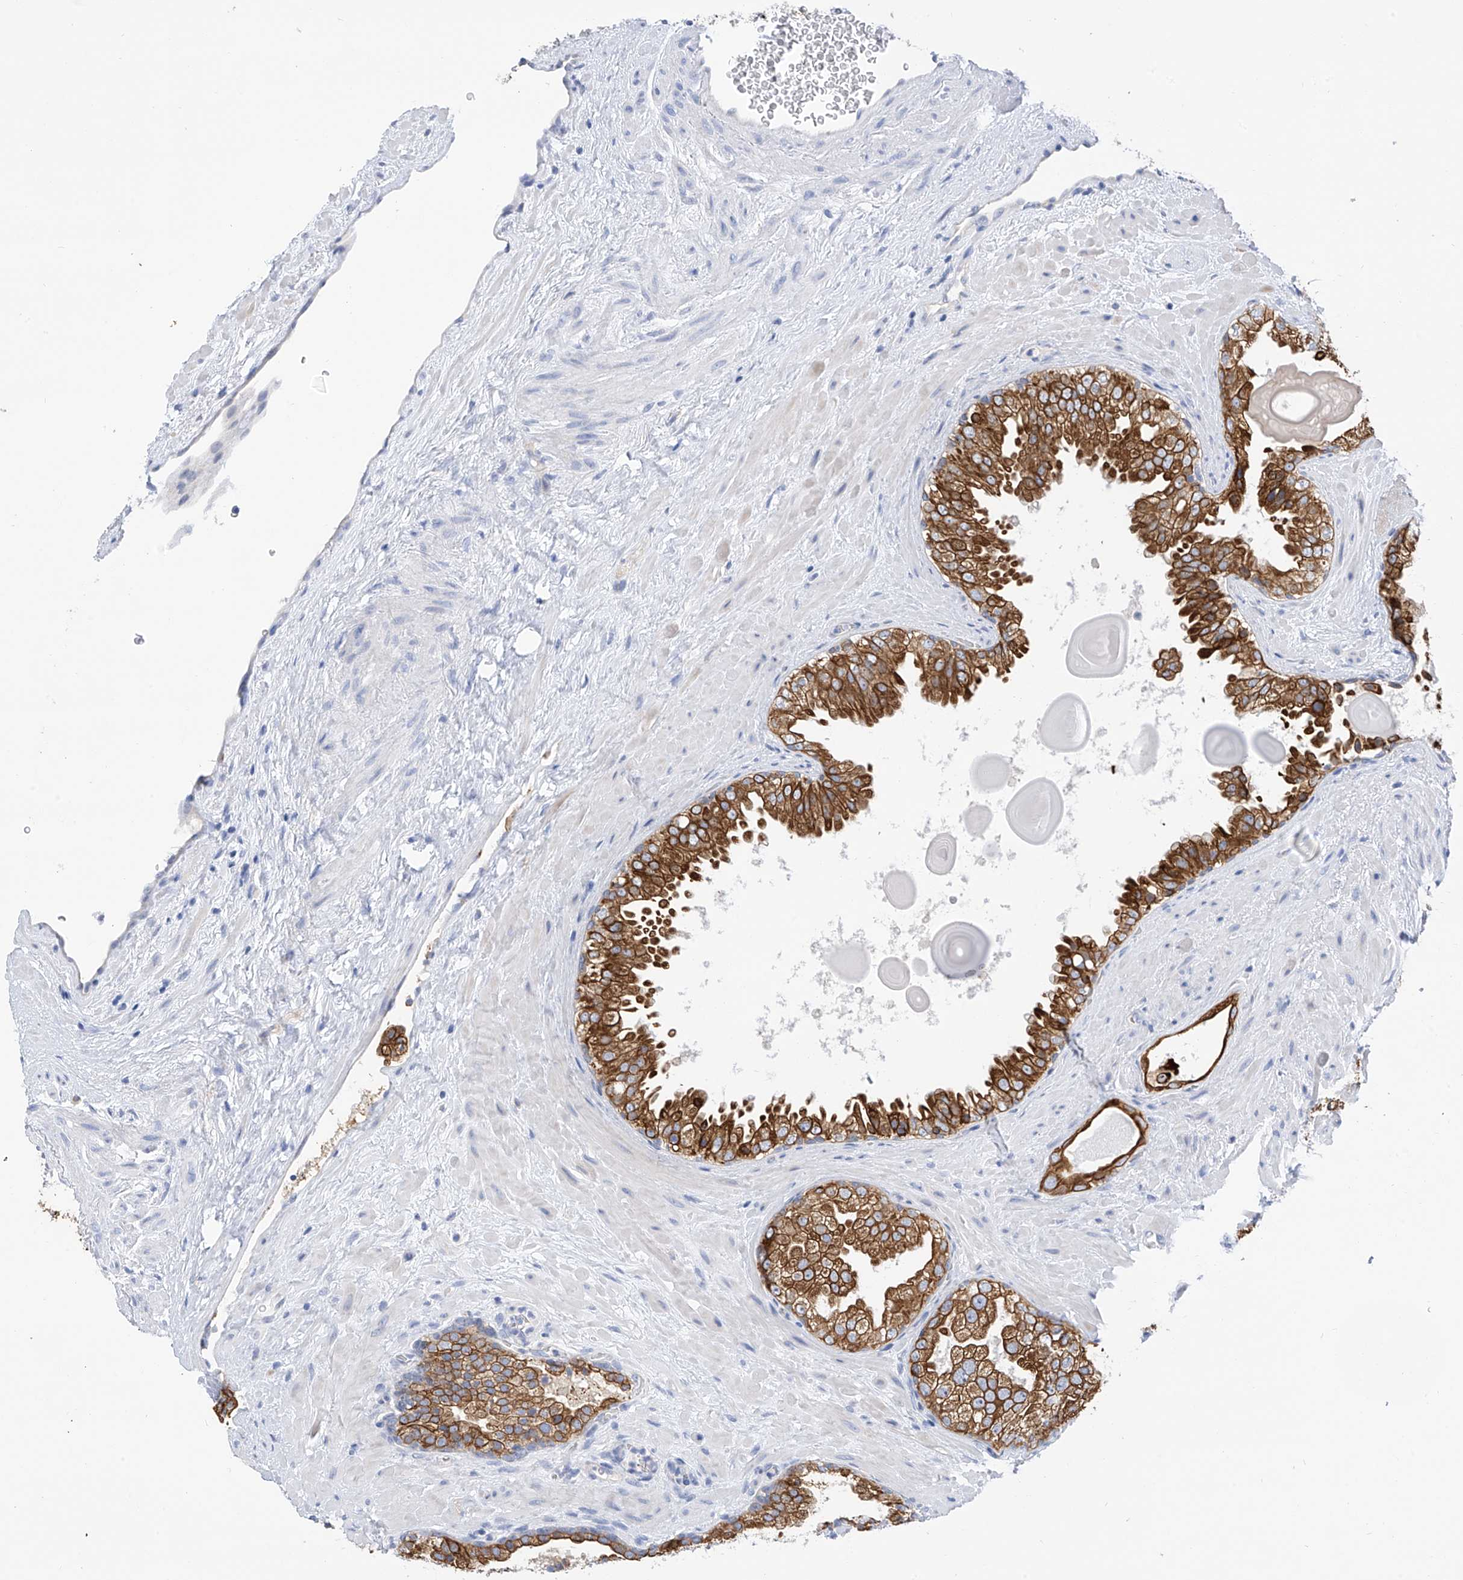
{"staining": {"intensity": "moderate", "quantity": ">75%", "location": "cytoplasmic/membranous"}, "tissue": "prostate cancer", "cell_type": "Tumor cells", "image_type": "cancer", "snomed": [{"axis": "morphology", "description": "Adenocarcinoma, High grade"}, {"axis": "topography", "description": "Prostate"}], "caption": "Prostate adenocarcinoma (high-grade) stained for a protein displays moderate cytoplasmic/membranous positivity in tumor cells. (DAB IHC, brown staining for protein, blue staining for nuclei).", "gene": "PIK3C2B", "patient": {"sex": "male", "age": 64}}